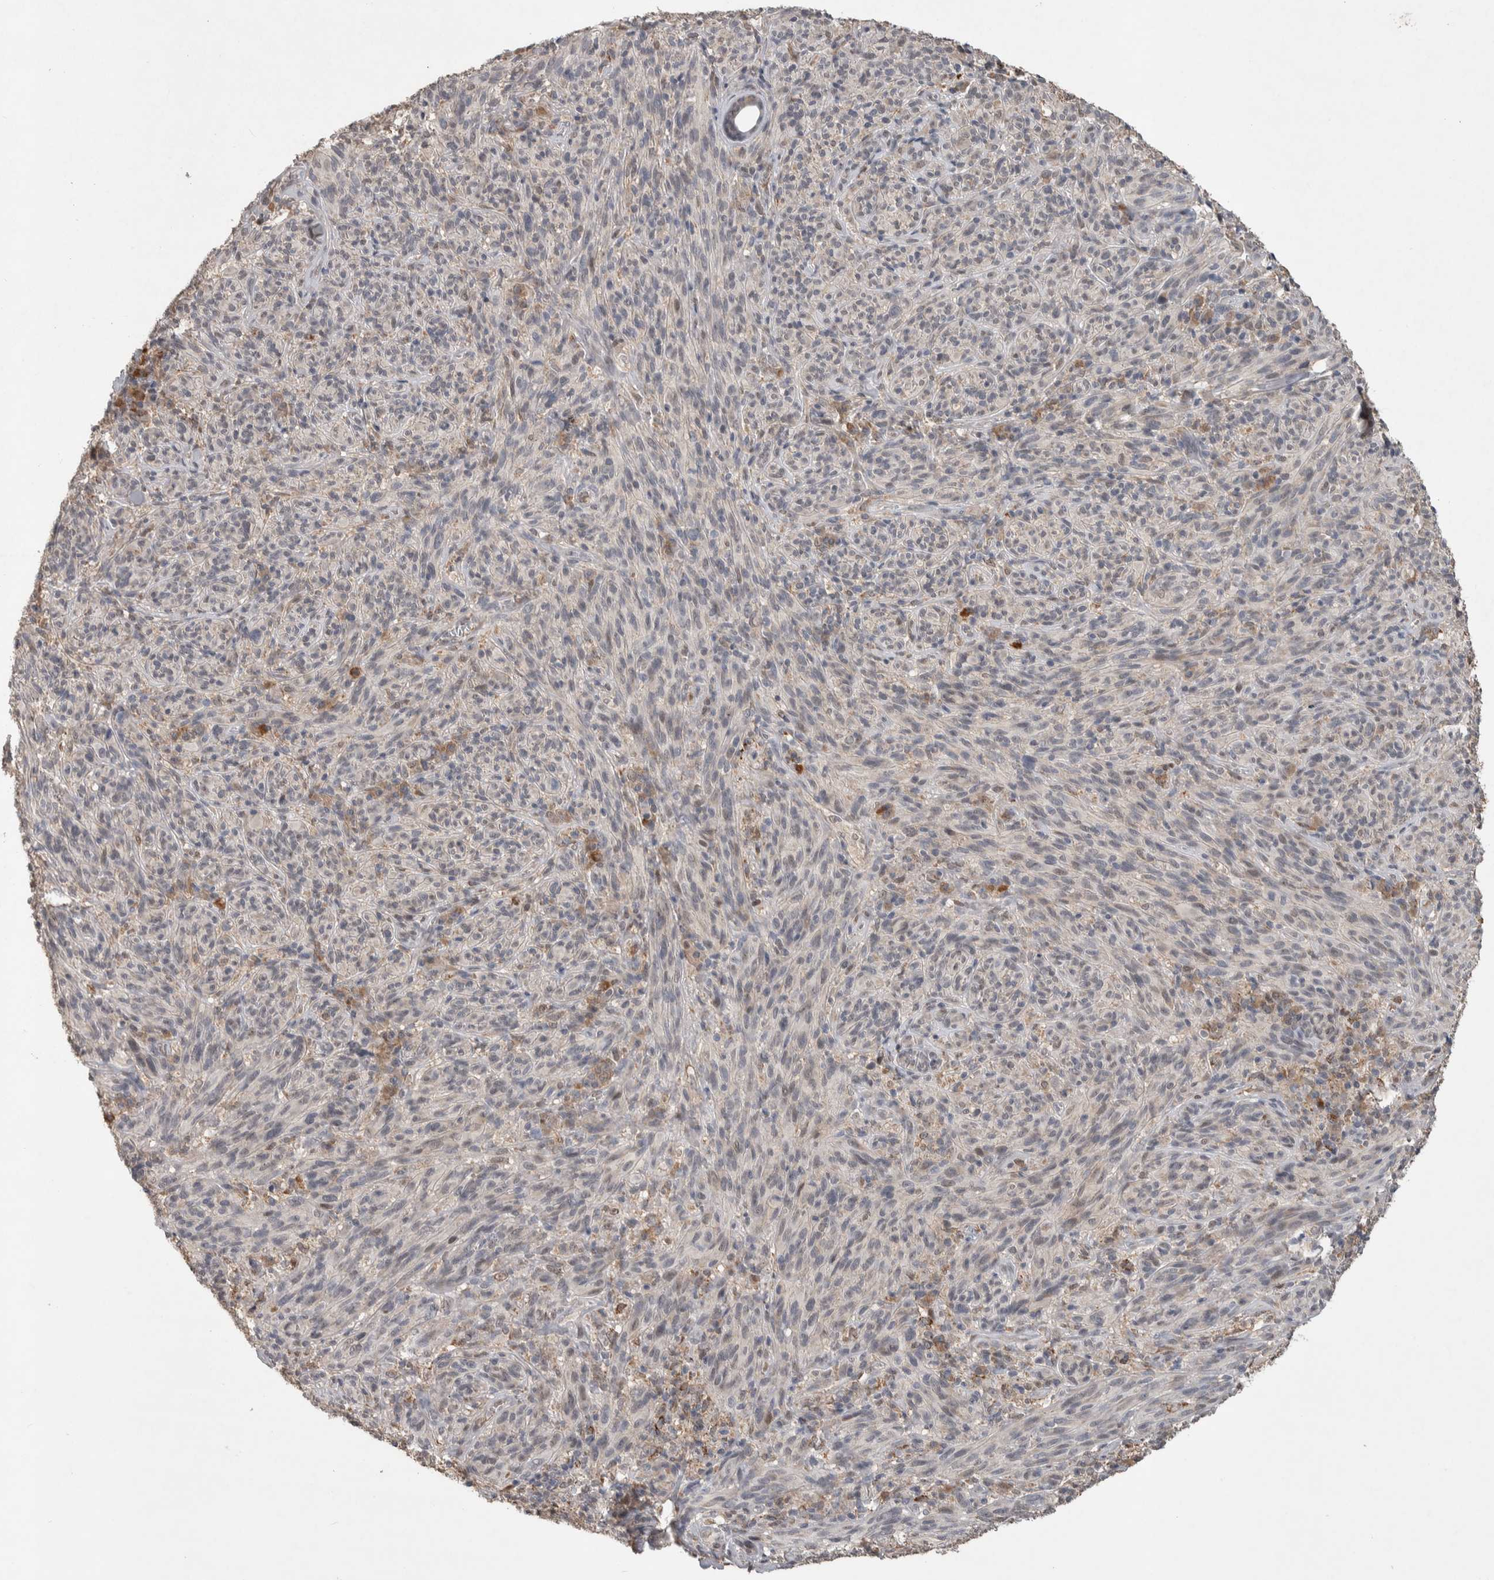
{"staining": {"intensity": "negative", "quantity": "none", "location": "none"}, "tissue": "melanoma", "cell_type": "Tumor cells", "image_type": "cancer", "snomed": [{"axis": "morphology", "description": "Malignant melanoma, NOS"}, {"axis": "topography", "description": "Skin of head"}], "caption": "Human melanoma stained for a protein using immunohistochemistry (IHC) demonstrates no expression in tumor cells.", "gene": "CHRM3", "patient": {"sex": "male", "age": 96}}